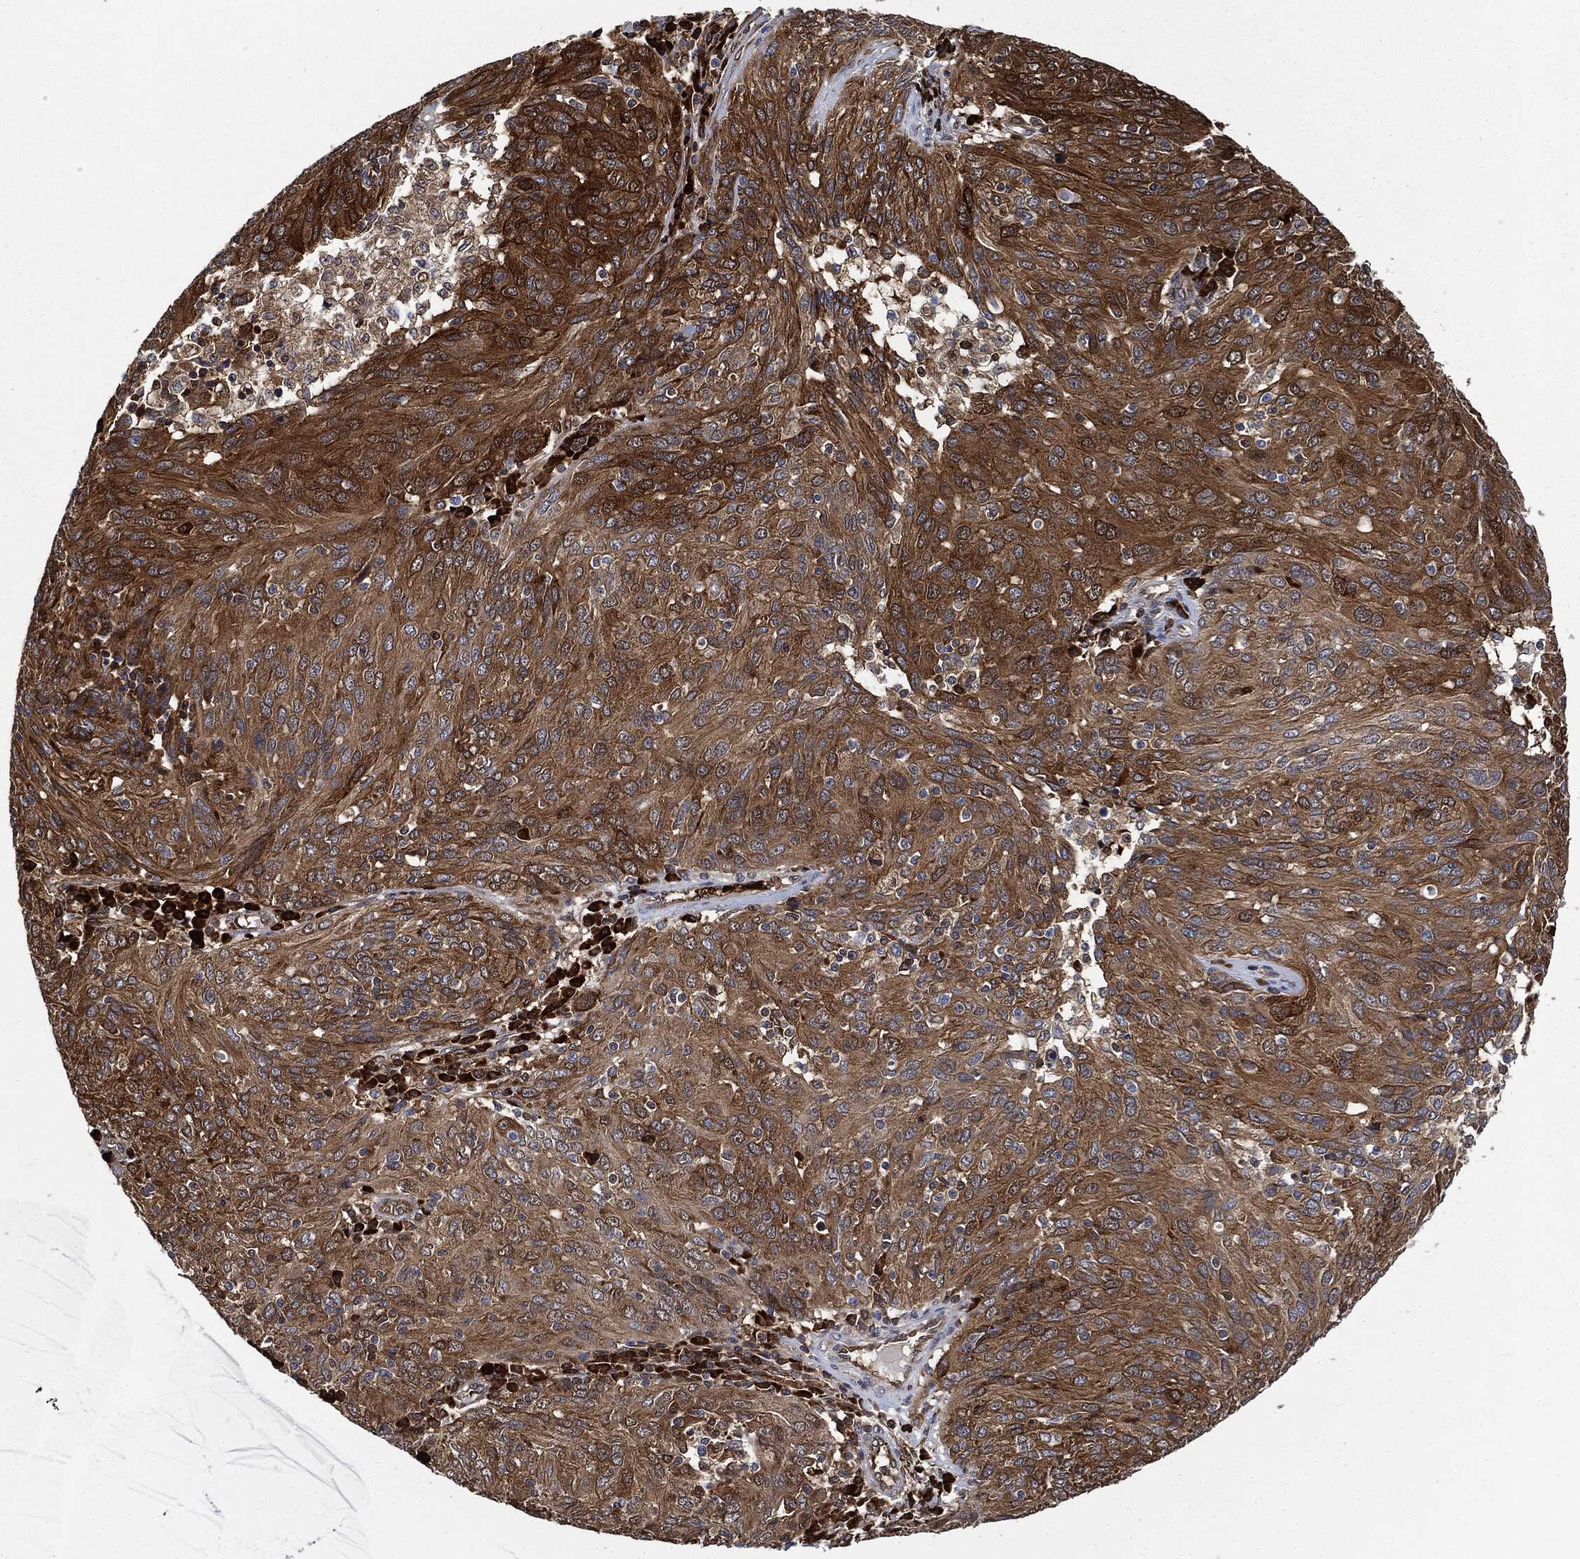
{"staining": {"intensity": "strong", "quantity": ">75%", "location": "cytoplasmic/membranous"}, "tissue": "ovarian cancer", "cell_type": "Tumor cells", "image_type": "cancer", "snomed": [{"axis": "morphology", "description": "Carcinoma, endometroid"}, {"axis": "topography", "description": "Ovary"}], "caption": "There is high levels of strong cytoplasmic/membranous expression in tumor cells of ovarian cancer, as demonstrated by immunohistochemical staining (brown color).", "gene": "PRDX2", "patient": {"sex": "female", "age": 50}}